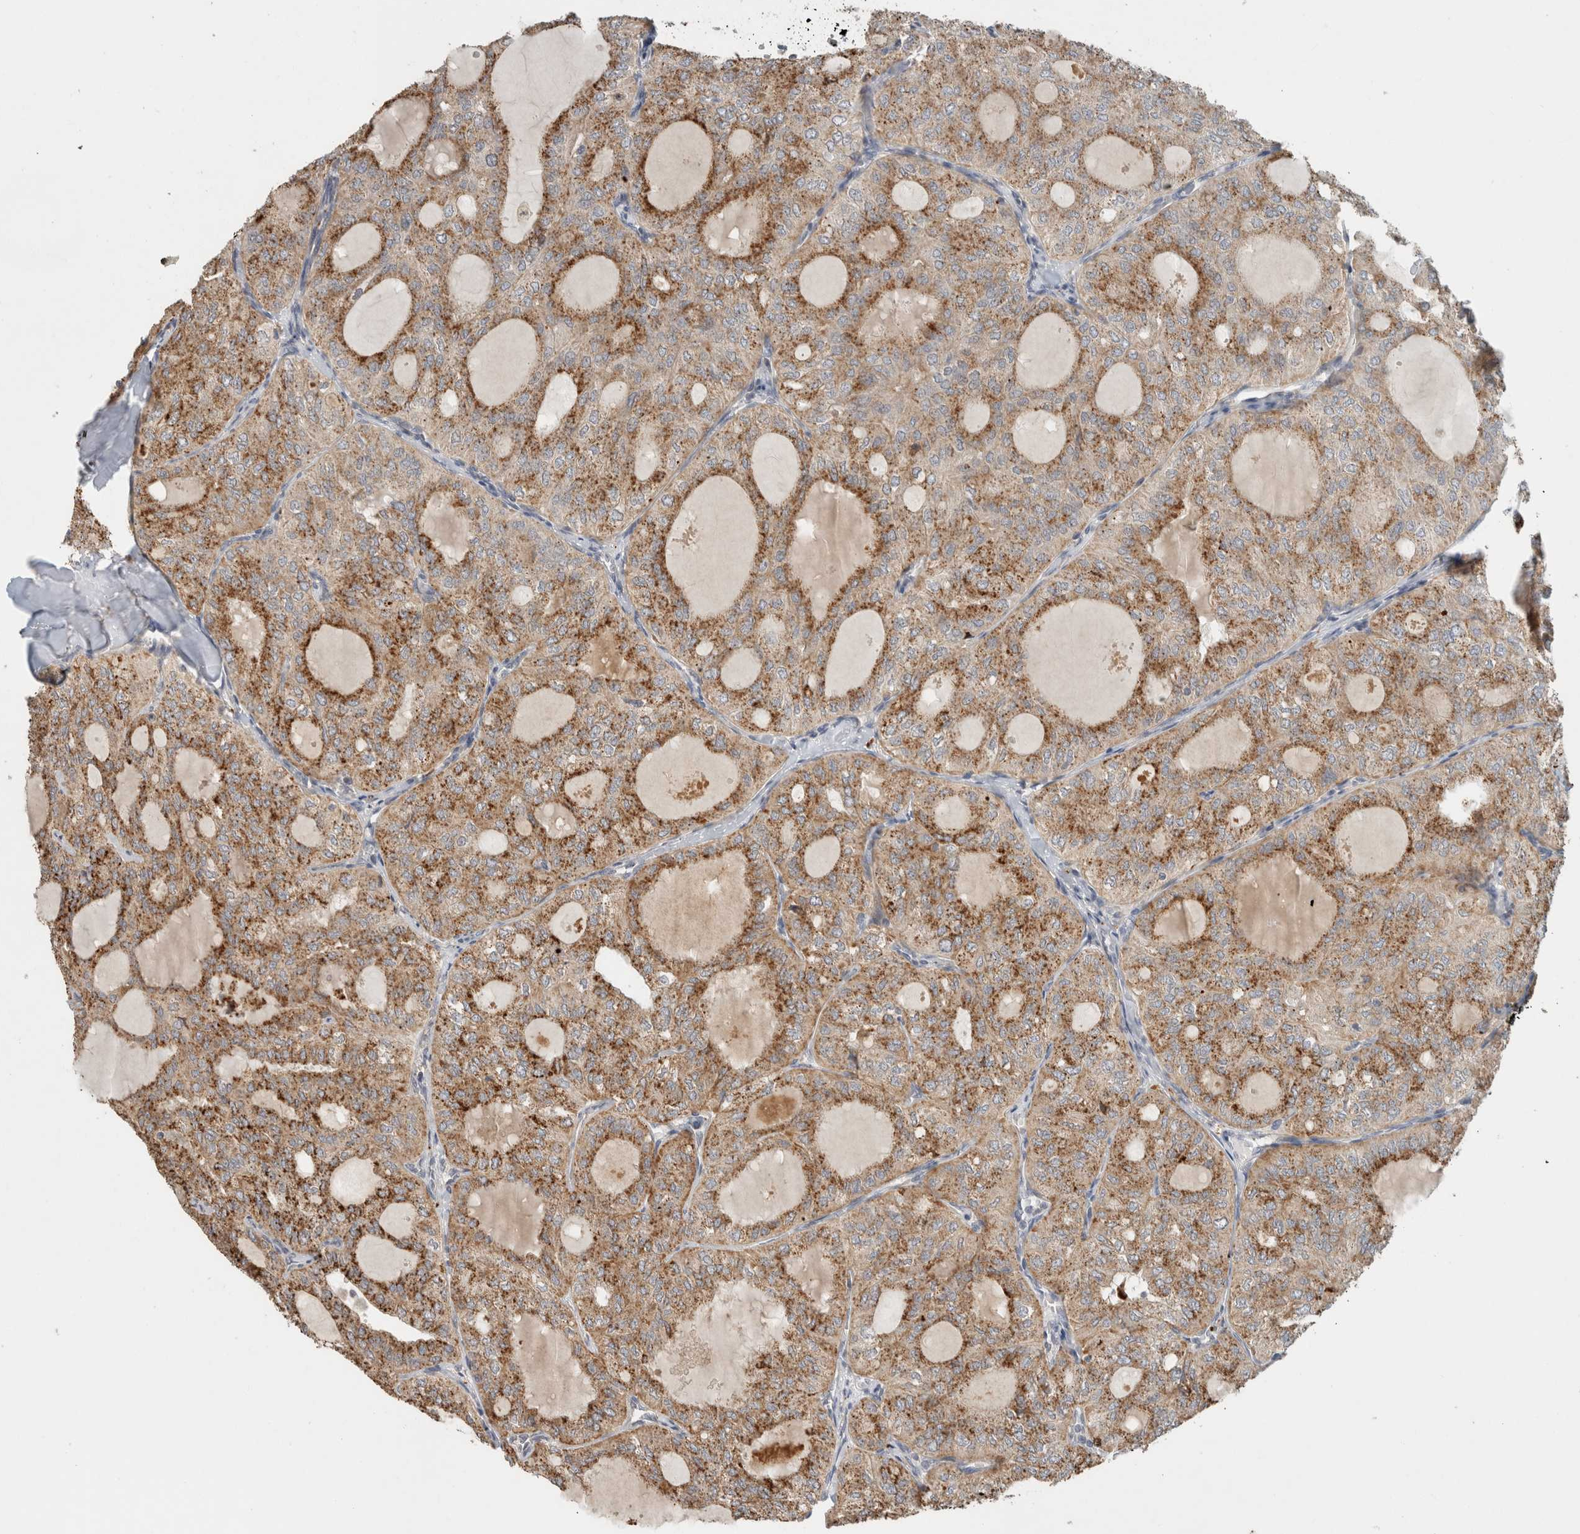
{"staining": {"intensity": "moderate", "quantity": ">75%", "location": "cytoplasmic/membranous"}, "tissue": "thyroid cancer", "cell_type": "Tumor cells", "image_type": "cancer", "snomed": [{"axis": "morphology", "description": "Follicular adenoma carcinoma, NOS"}, {"axis": "topography", "description": "Thyroid gland"}], "caption": "Tumor cells reveal medium levels of moderate cytoplasmic/membranous positivity in about >75% of cells in thyroid cancer. The staining was performed using DAB, with brown indicating positive protein expression. Nuclei are stained blue with hematoxylin.", "gene": "ERCC6L2", "patient": {"sex": "male", "age": 75}}